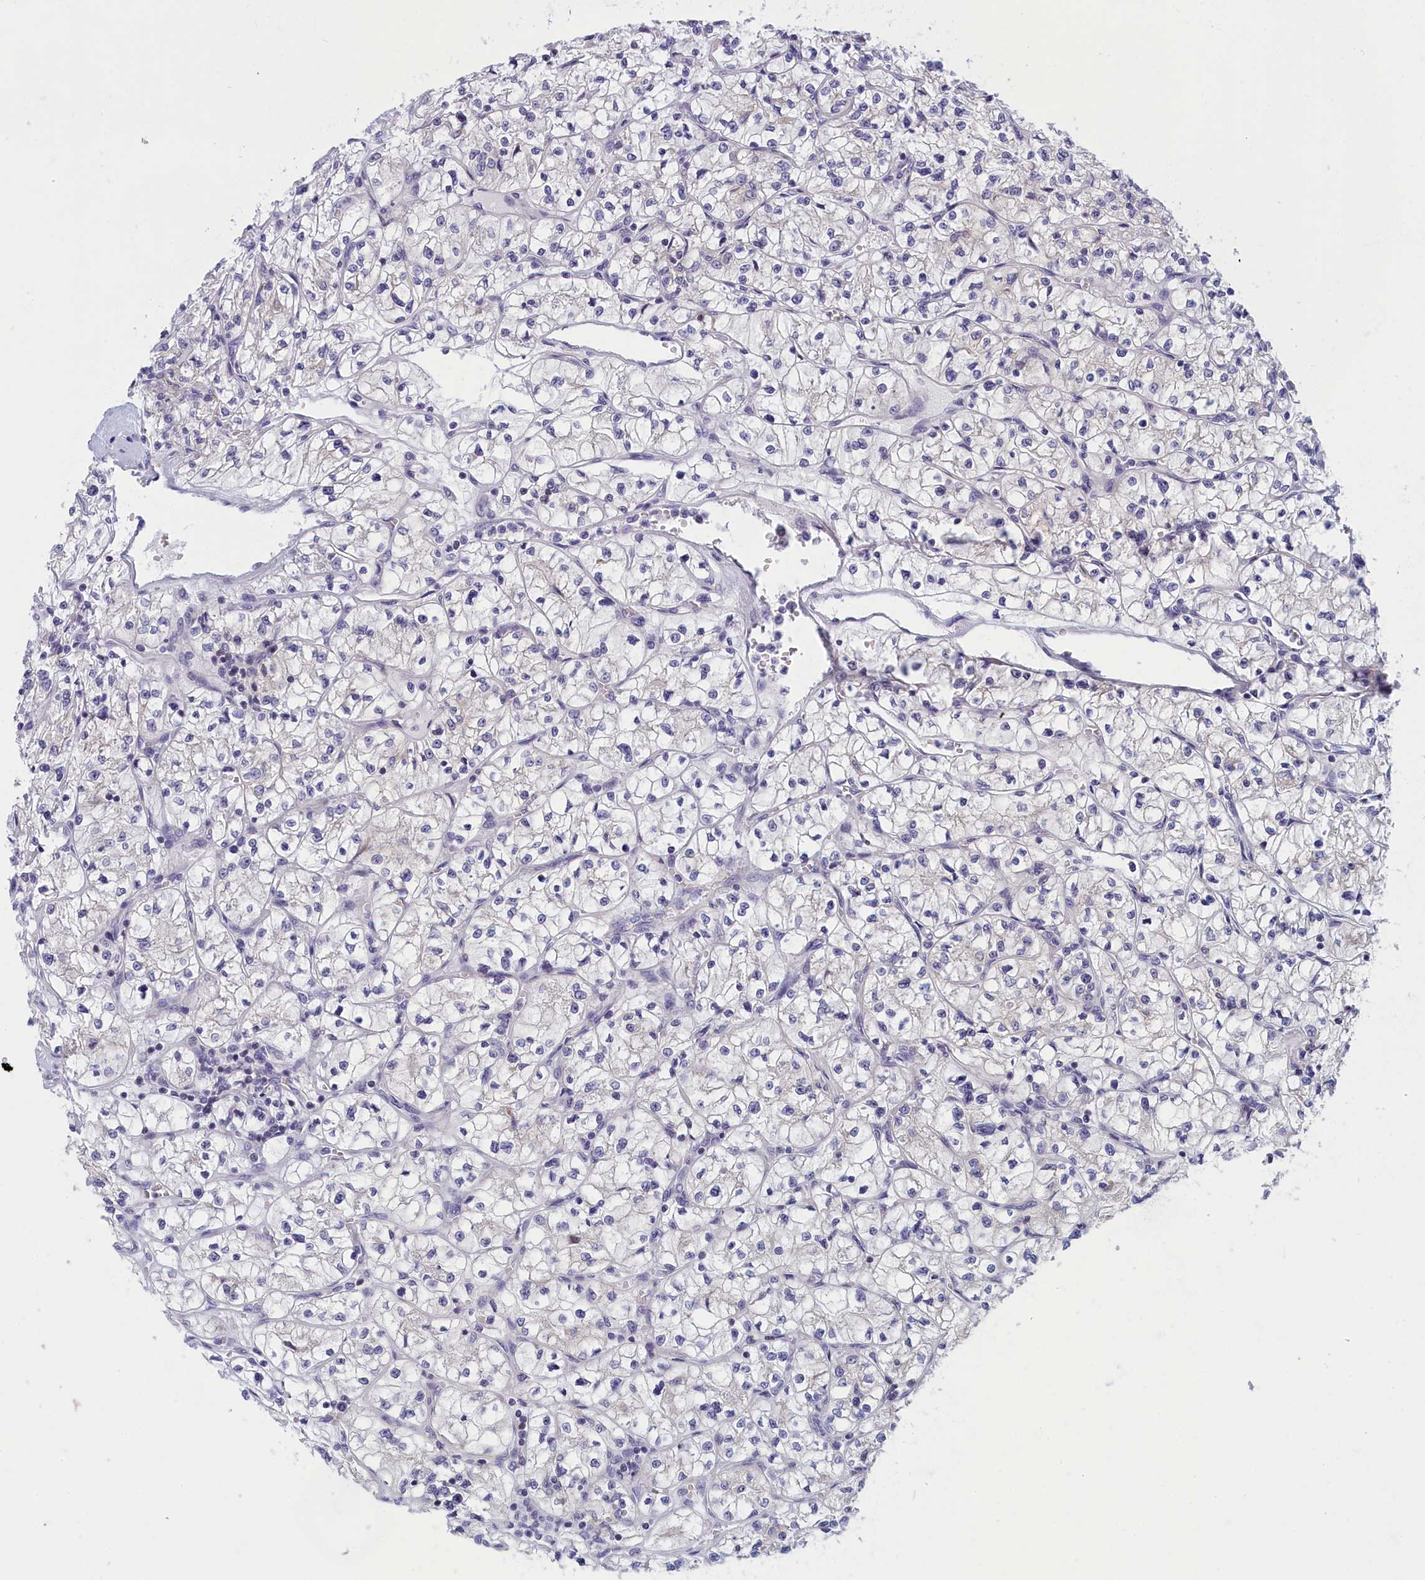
{"staining": {"intensity": "negative", "quantity": "none", "location": "none"}, "tissue": "renal cancer", "cell_type": "Tumor cells", "image_type": "cancer", "snomed": [{"axis": "morphology", "description": "Adenocarcinoma, NOS"}, {"axis": "topography", "description": "Kidney"}], "caption": "Immunohistochemical staining of human renal cancer exhibits no significant positivity in tumor cells.", "gene": "NOL10", "patient": {"sex": "female", "age": 64}}